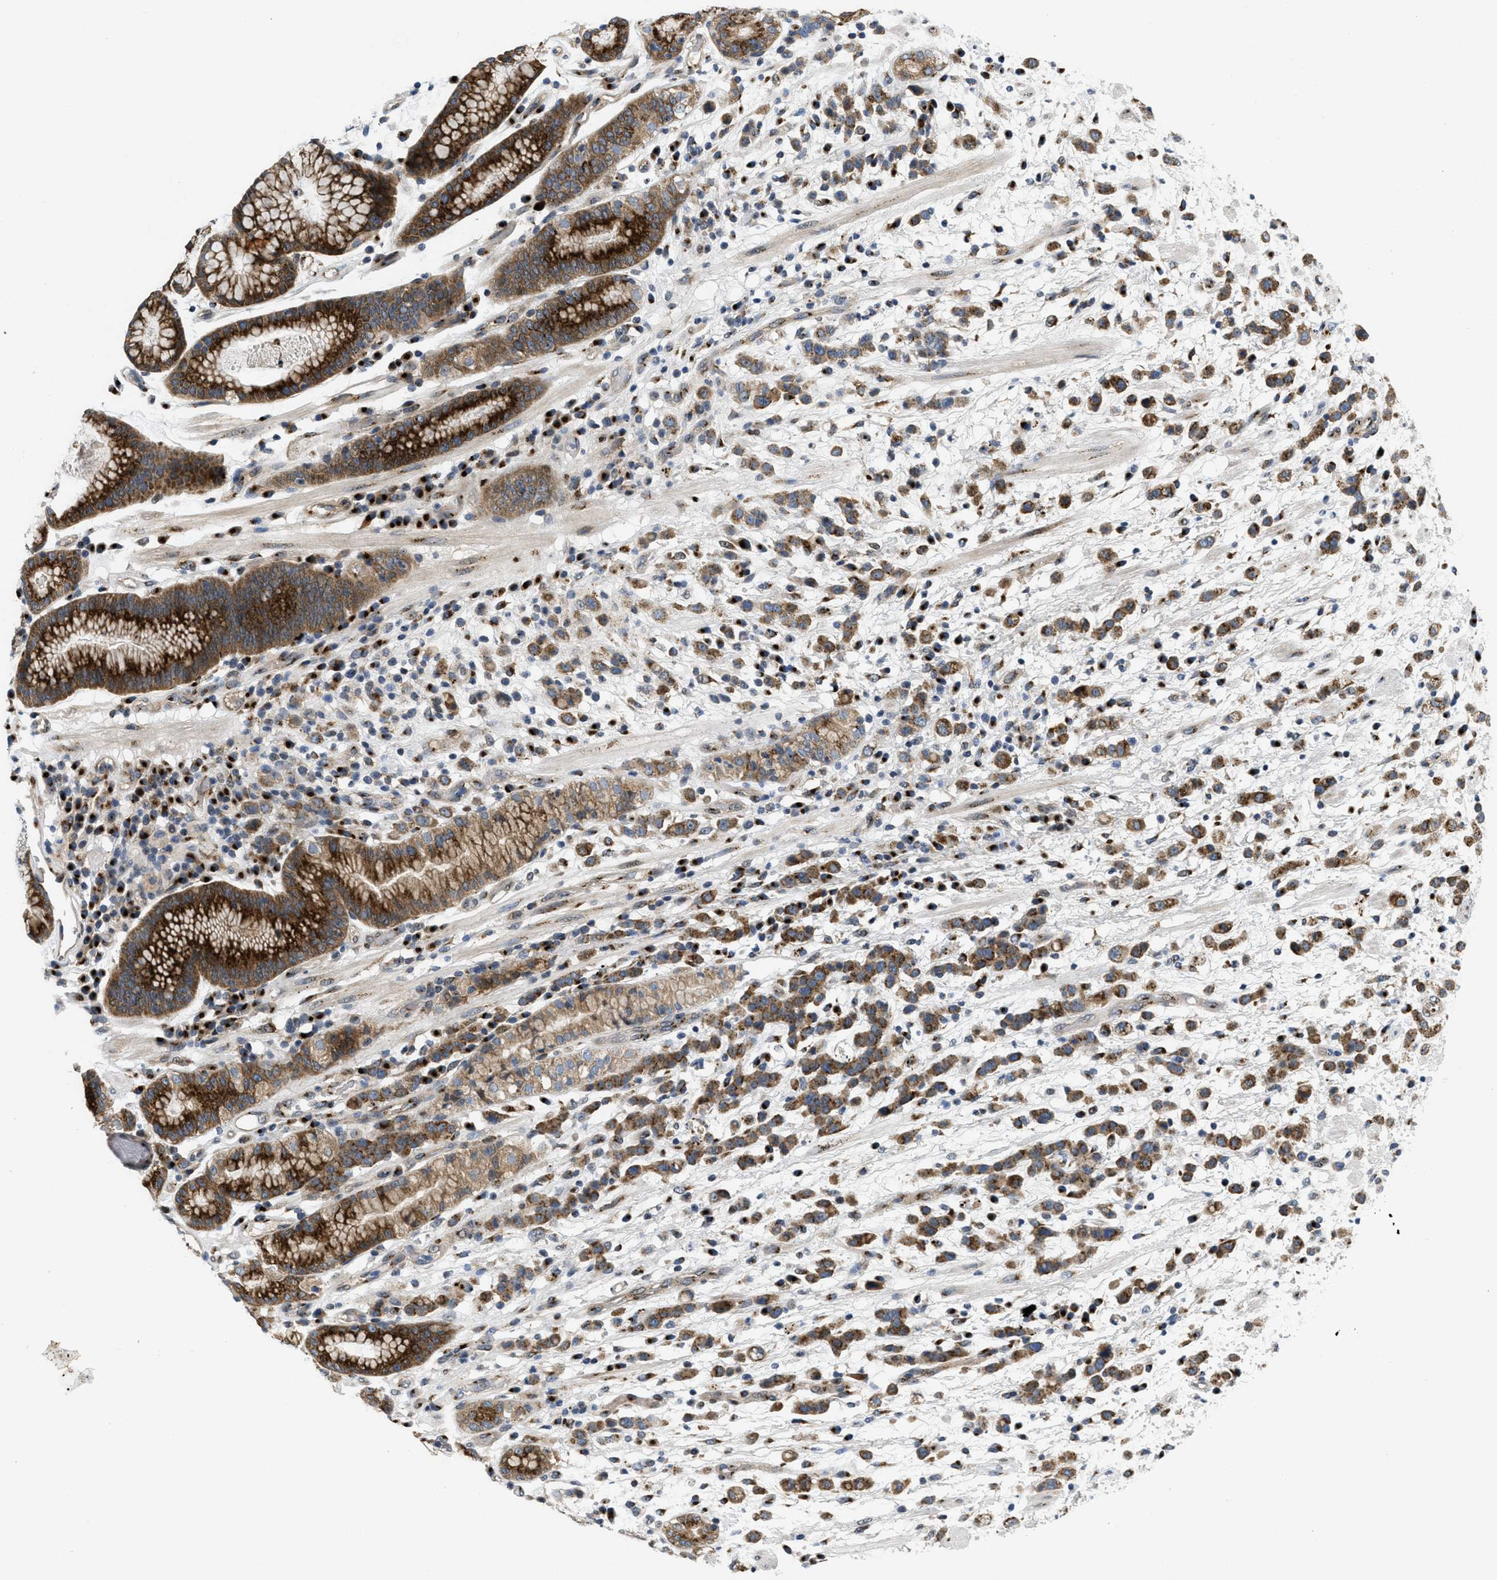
{"staining": {"intensity": "strong", "quantity": ">75%", "location": "cytoplasmic/membranous"}, "tissue": "stomach cancer", "cell_type": "Tumor cells", "image_type": "cancer", "snomed": [{"axis": "morphology", "description": "Adenocarcinoma, NOS"}, {"axis": "topography", "description": "Stomach, lower"}], "caption": "Human stomach adenocarcinoma stained for a protein (brown) exhibits strong cytoplasmic/membranous positive positivity in approximately >75% of tumor cells.", "gene": "ZNF70", "patient": {"sex": "male", "age": 88}}